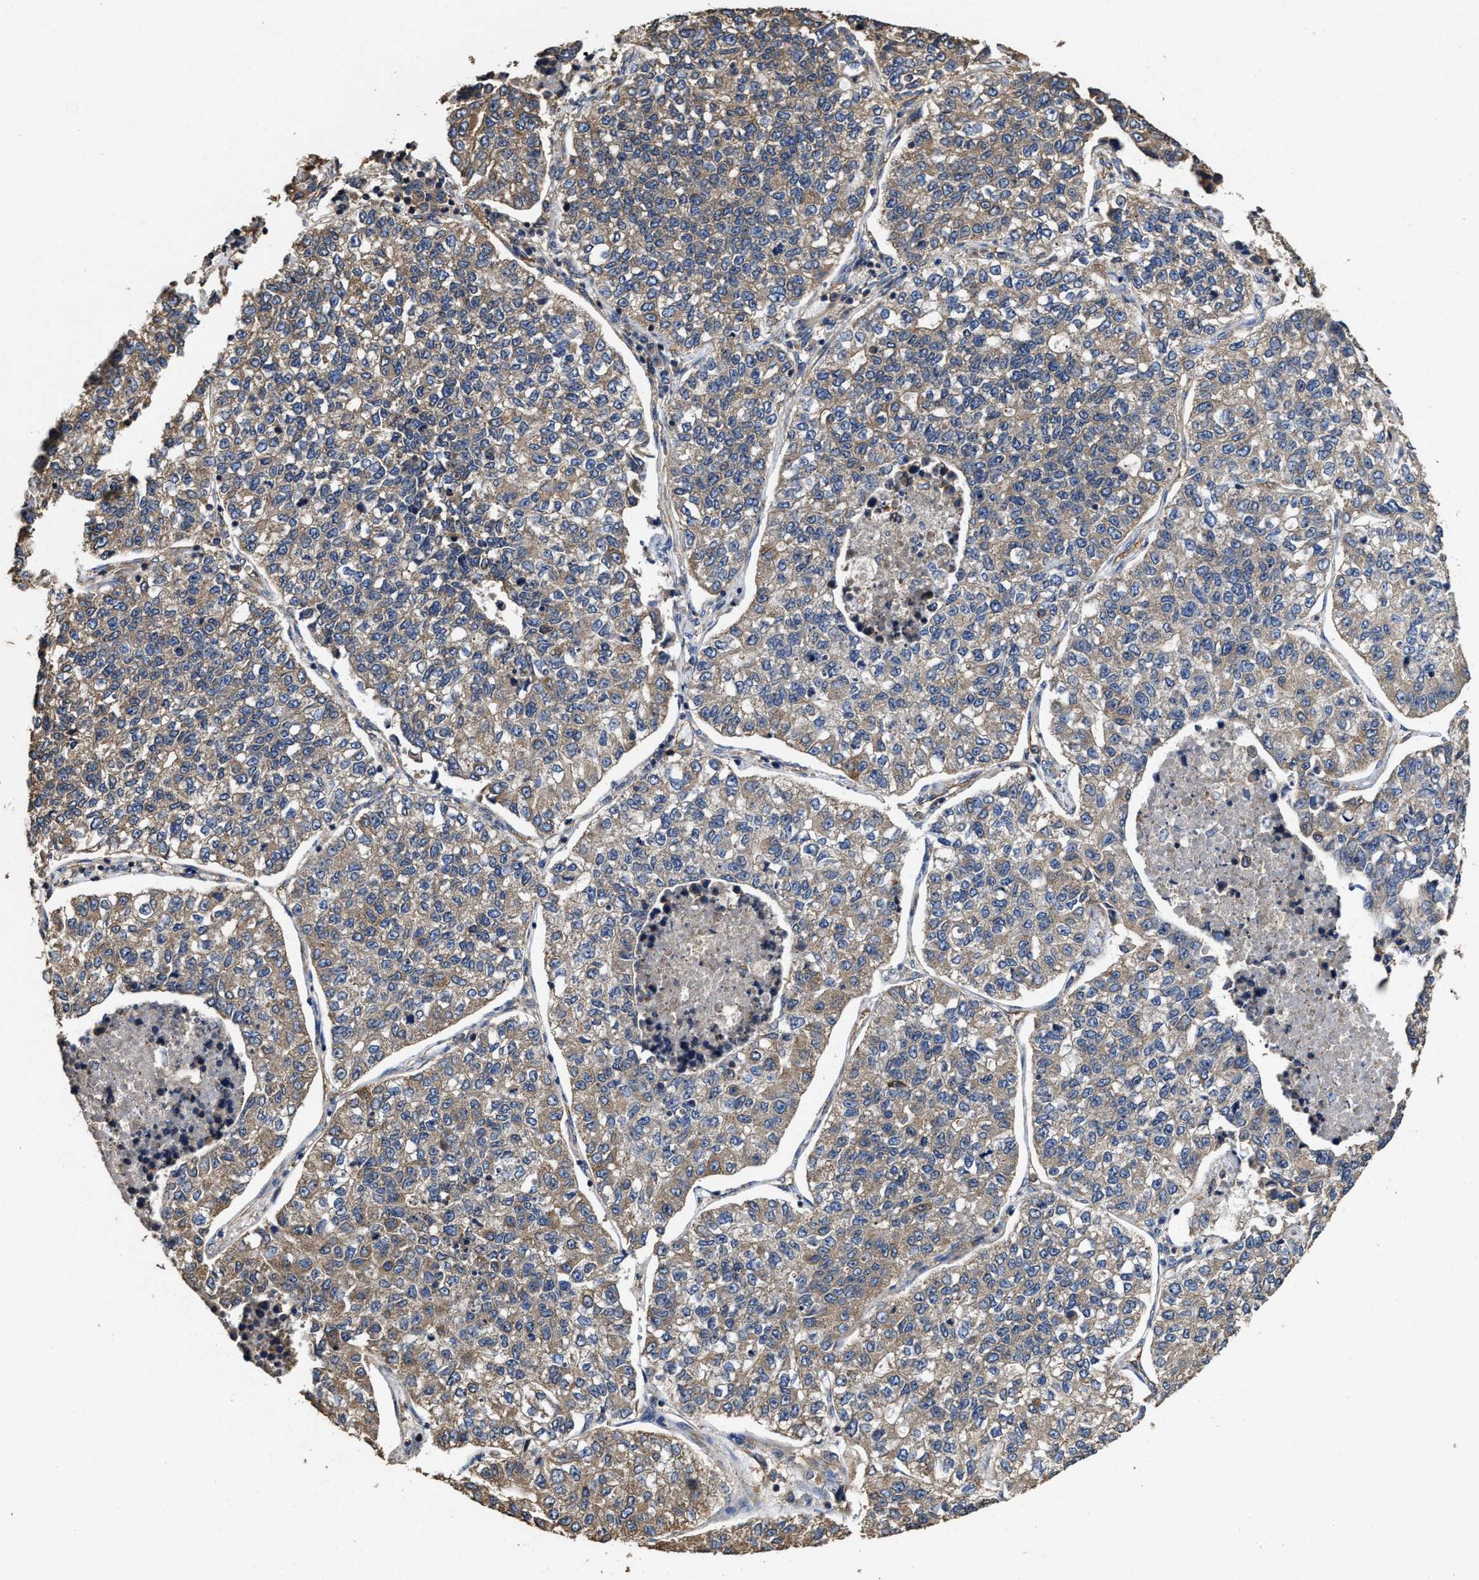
{"staining": {"intensity": "moderate", "quantity": ">75%", "location": "cytoplasmic/membranous"}, "tissue": "lung cancer", "cell_type": "Tumor cells", "image_type": "cancer", "snomed": [{"axis": "morphology", "description": "Adenocarcinoma, NOS"}, {"axis": "topography", "description": "Lung"}], "caption": "This micrograph reveals immunohistochemistry staining of adenocarcinoma (lung), with medium moderate cytoplasmic/membranous positivity in approximately >75% of tumor cells.", "gene": "SFXN4", "patient": {"sex": "male", "age": 49}}